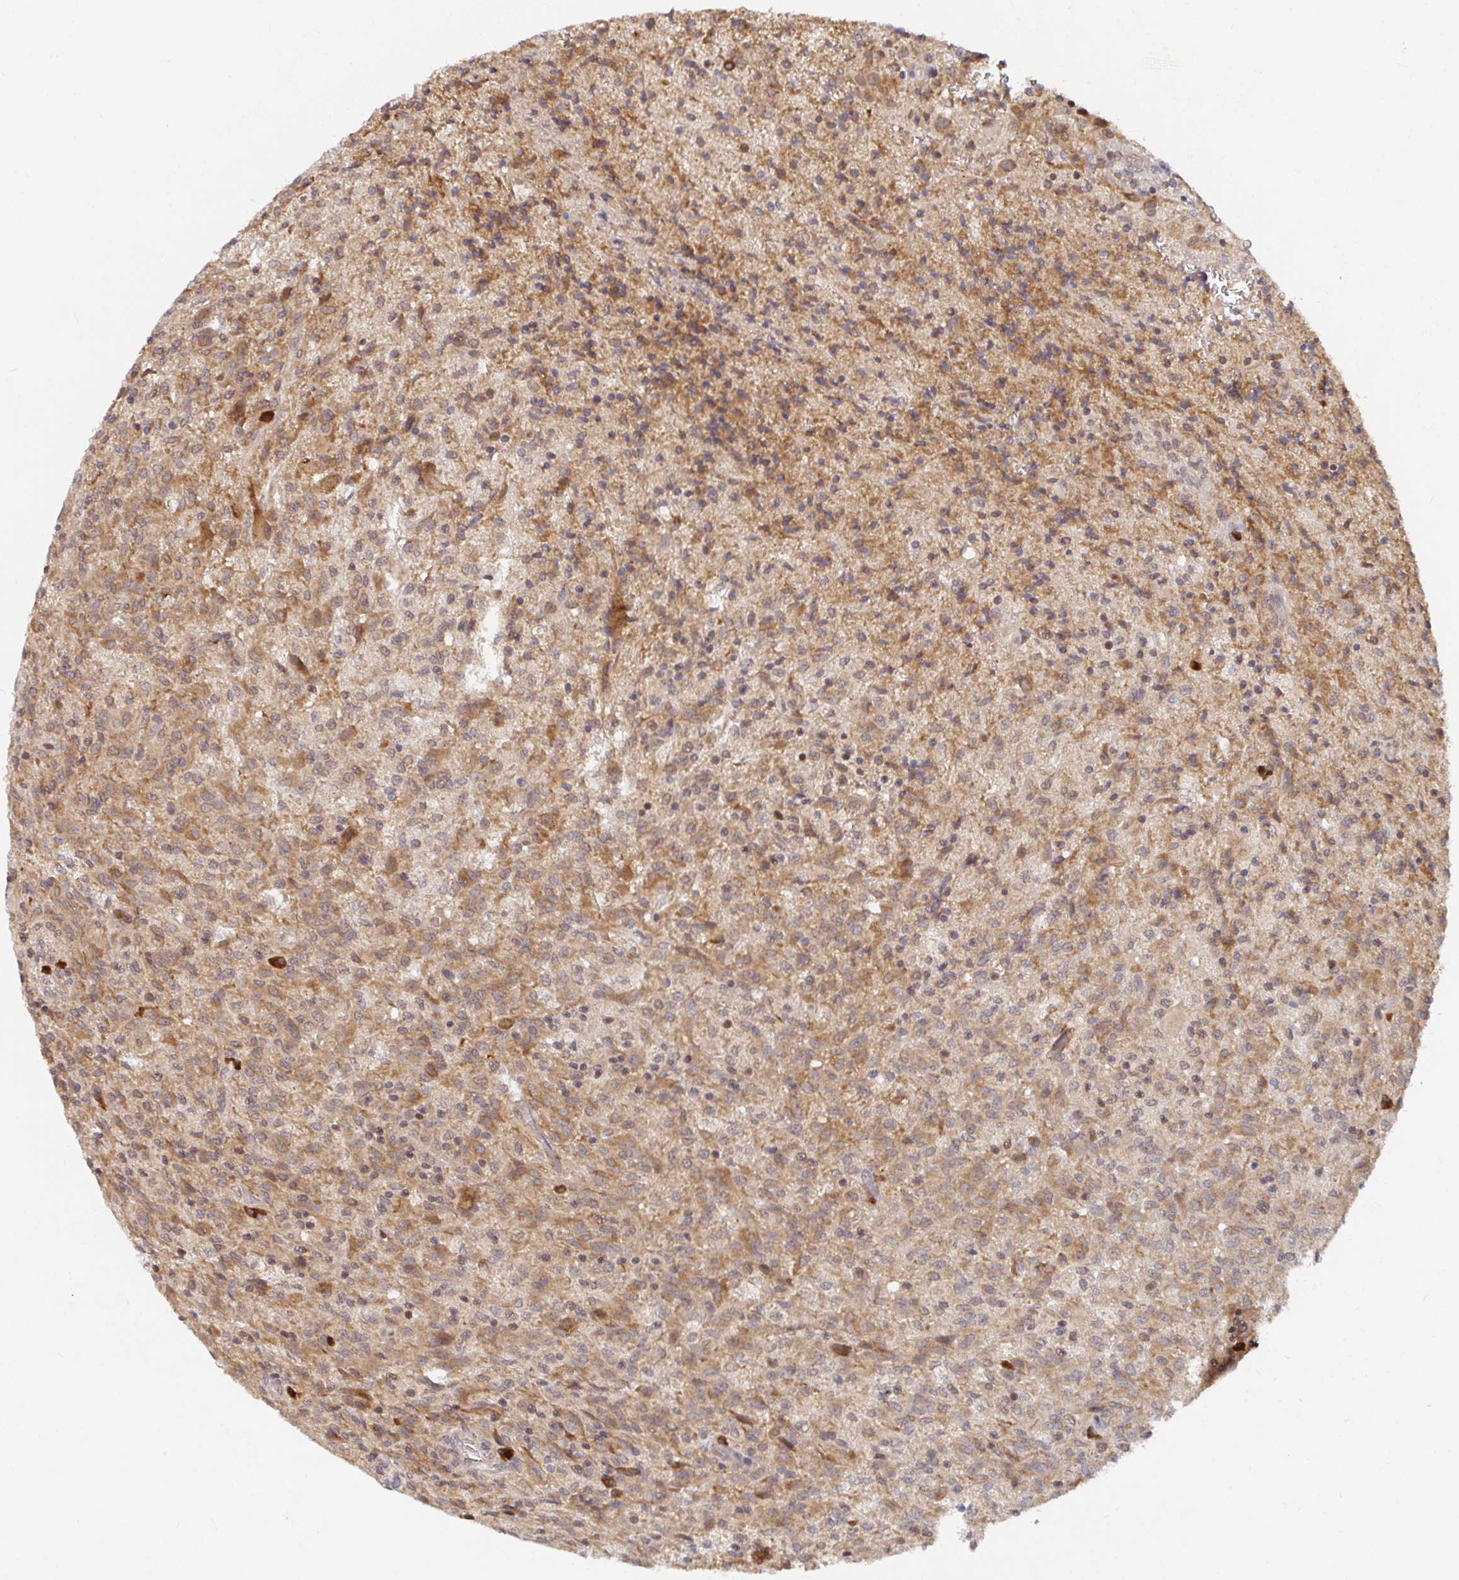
{"staining": {"intensity": "moderate", "quantity": ">75%", "location": "cytoplasmic/membranous"}, "tissue": "glioma", "cell_type": "Tumor cells", "image_type": "cancer", "snomed": [{"axis": "morphology", "description": "Glioma, malignant, High grade"}, {"axis": "topography", "description": "Brain"}], "caption": "The immunohistochemical stain labels moderate cytoplasmic/membranous expression in tumor cells of high-grade glioma (malignant) tissue.", "gene": "ALG1", "patient": {"sex": "male", "age": 68}}